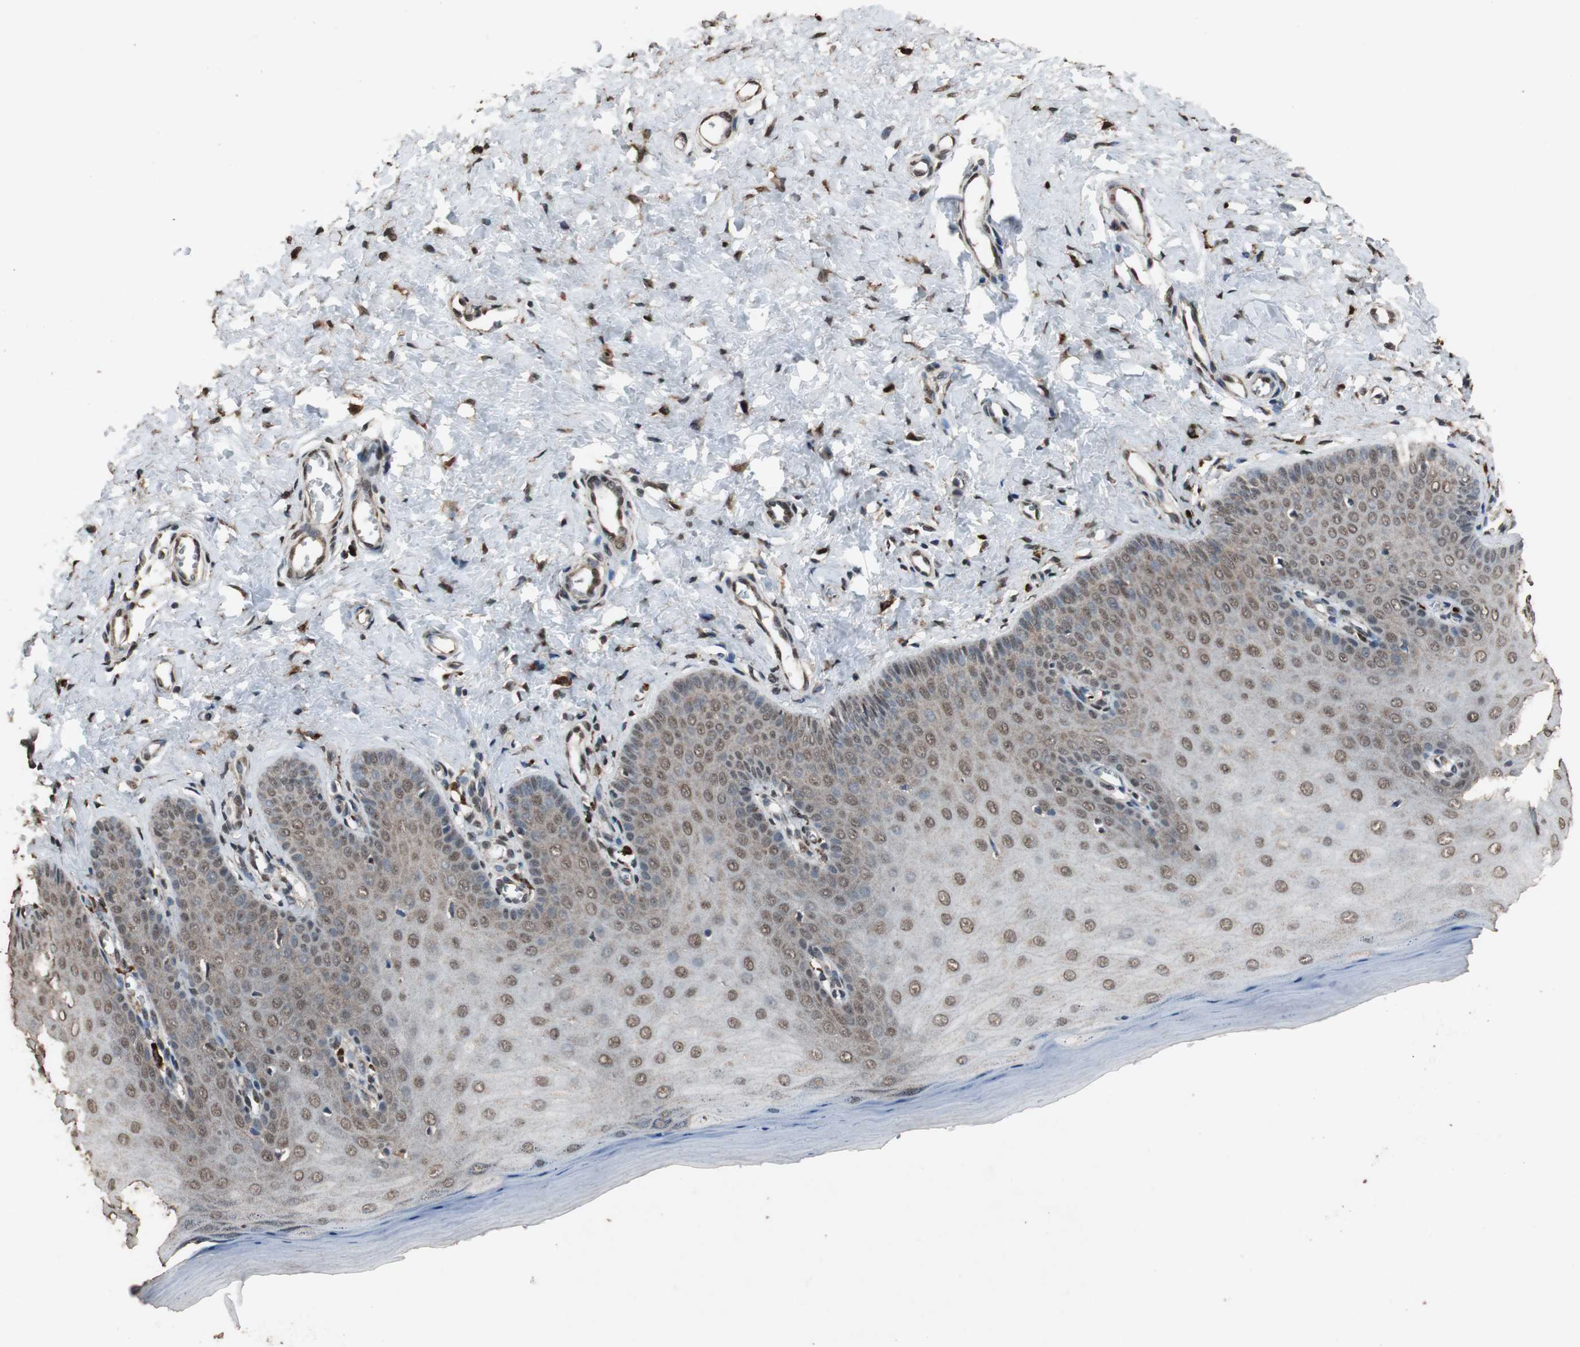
{"staining": {"intensity": "moderate", "quantity": "25%-75%", "location": "nuclear"}, "tissue": "cervix", "cell_type": "Glandular cells", "image_type": "normal", "snomed": [{"axis": "morphology", "description": "Normal tissue, NOS"}, {"axis": "topography", "description": "Cervix"}], "caption": "IHC photomicrograph of unremarkable cervix: human cervix stained using immunohistochemistry reveals medium levels of moderate protein expression localized specifically in the nuclear of glandular cells, appearing as a nuclear brown color.", "gene": "PPP1R13B", "patient": {"sex": "female", "age": 55}}